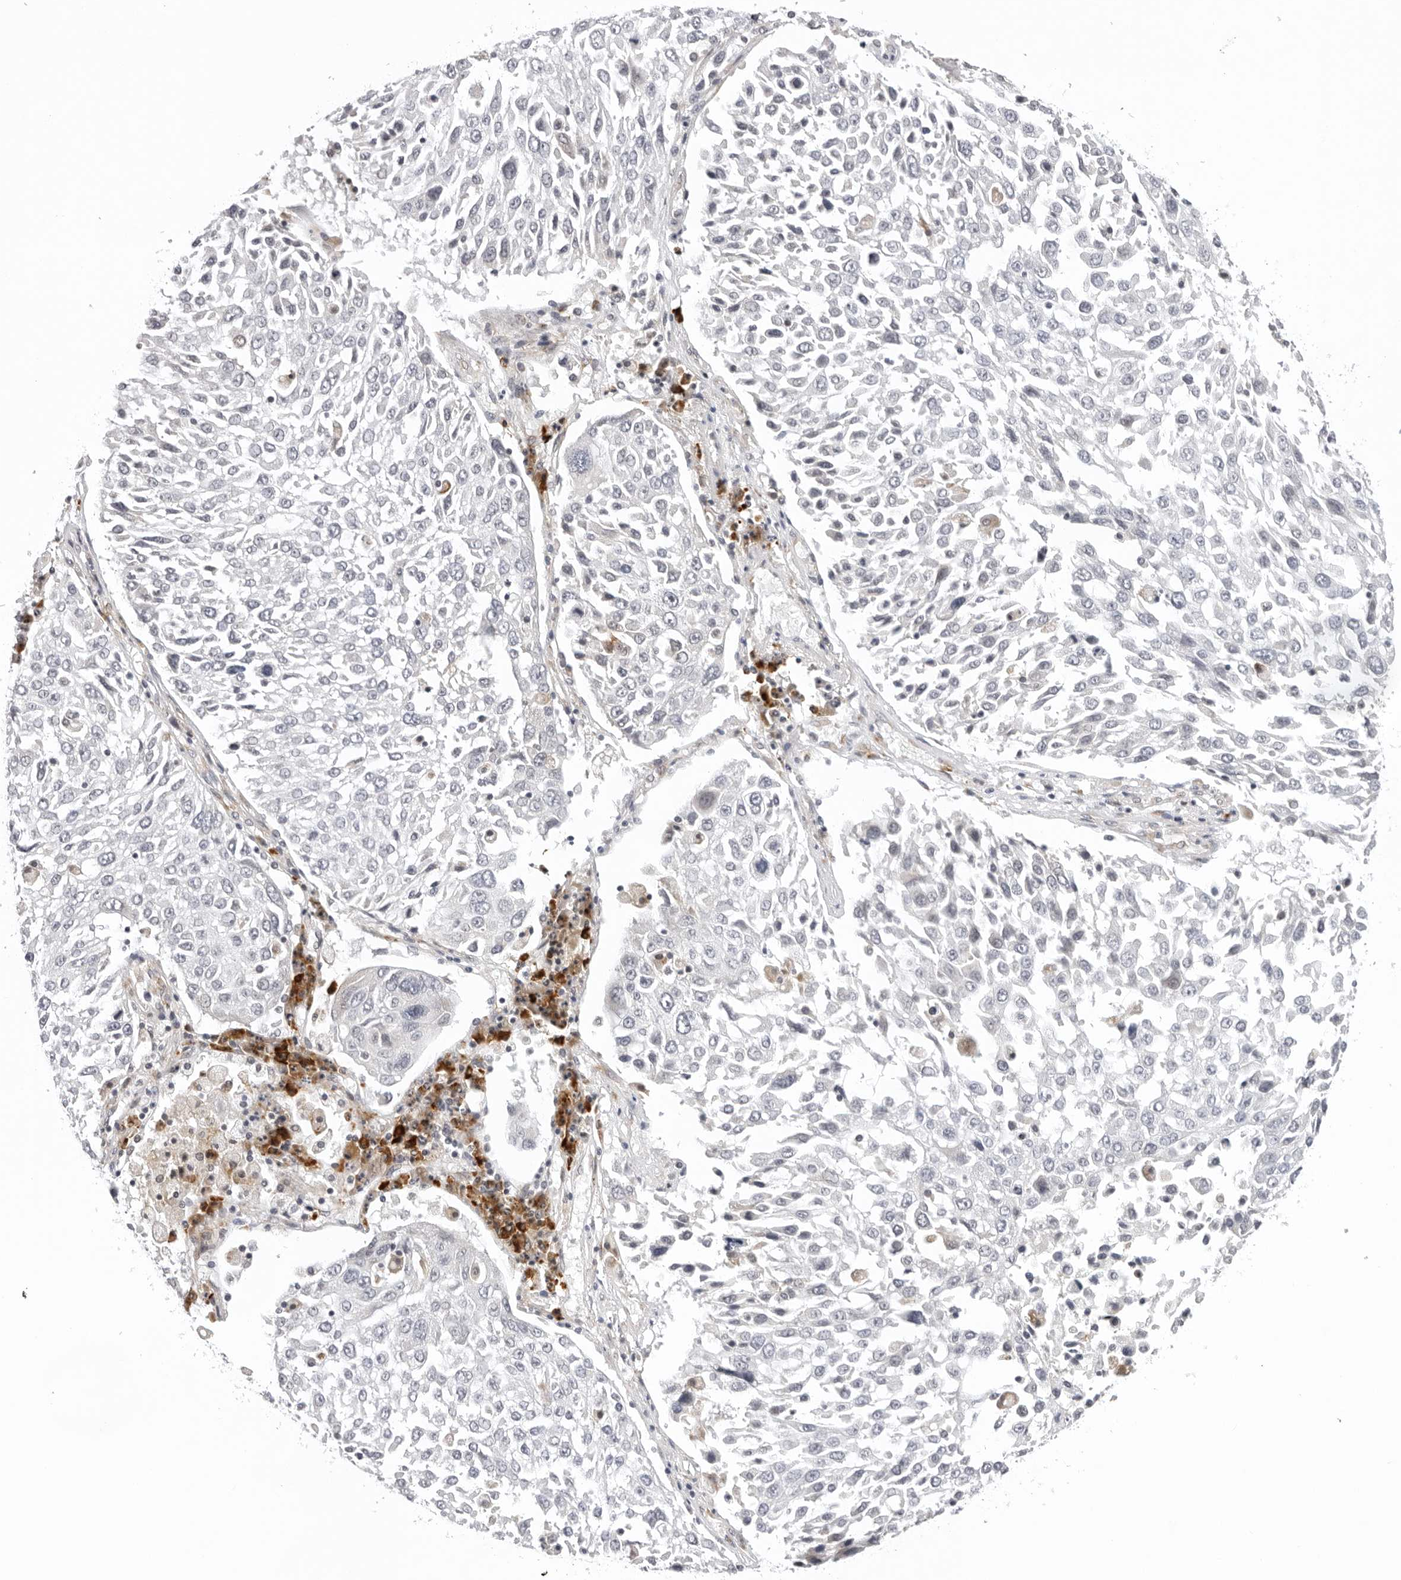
{"staining": {"intensity": "negative", "quantity": "none", "location": "none"}, "tissue": "lung cancer", "cell_type": "Tumor cells", "image_type": "cancer", "snomed": [{"axis": "morphology", "description": "Squamous cell carcinoma, NOS"}, {"axis": "topography", "description": "Lung"}], "caption": "The image shows no significant staining in tumor cells of lung squamous cell carcinoma. The staining is performed using DAB (3,3'-diaminobenzidine) brown chromogen with nuclei counter-stained in using hematoxylin.", "gene": "IL17RA", "patient": {"sex": "male", "age": 65}}